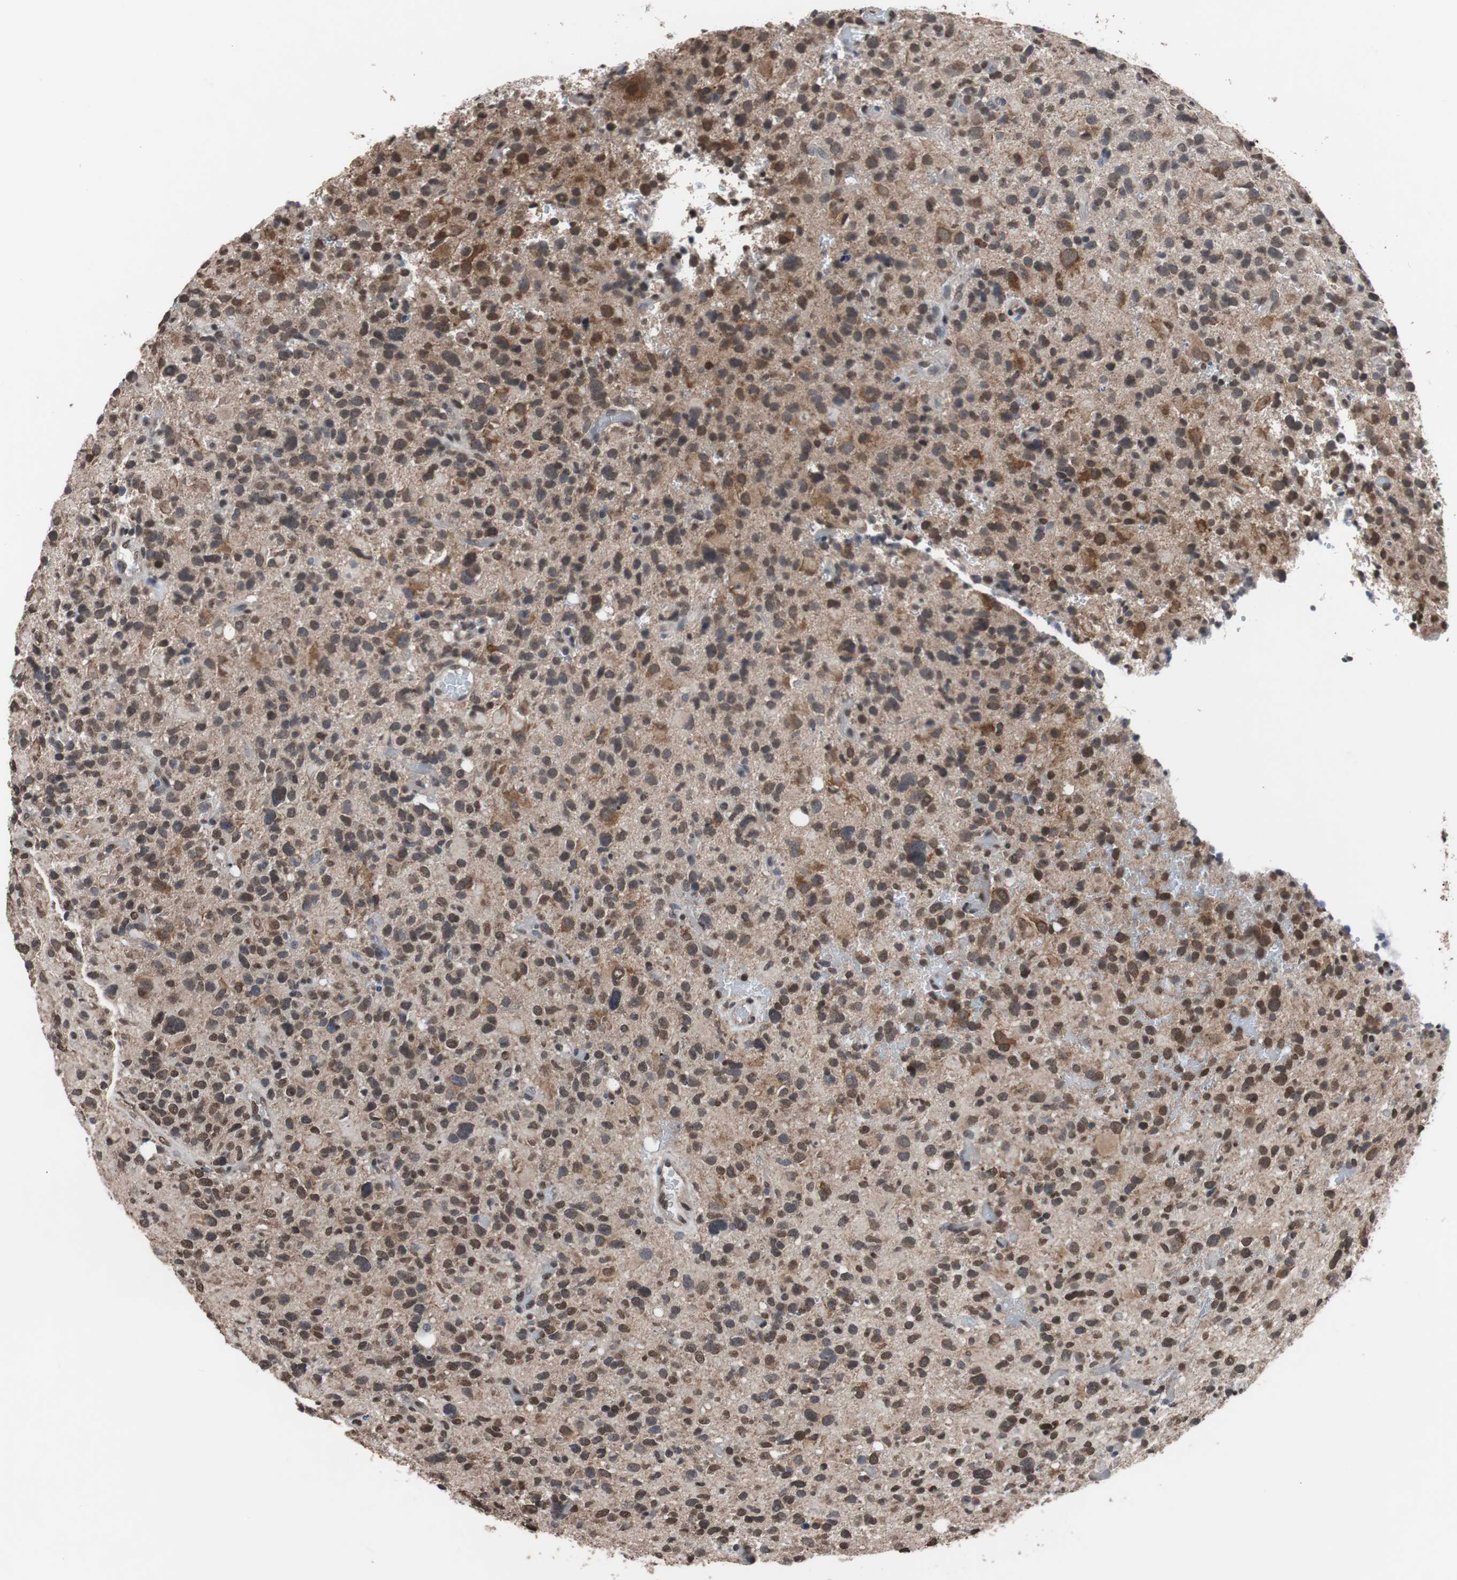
{"staining": {"intensity": "moderate", "quantity": ">75%", "location": "cytoplasmic/membranous,nuclear"}, "tissue": "glioma", "cell_type": "Tumor cells", "image_type": "cancer", "snomed": [{"axis": "morphology", "description": "Glioma, malignant, High grade"}, {"axis": "topography", "description": "Brain"}], "caption": "The histopathology image shows a brown stain indicating the presence of a protein in the cytoplasmic/membranous and nuclear of tumor cells in glioma.", "gene": "MED27", "patient": {"sex": "male", "age": 48}}